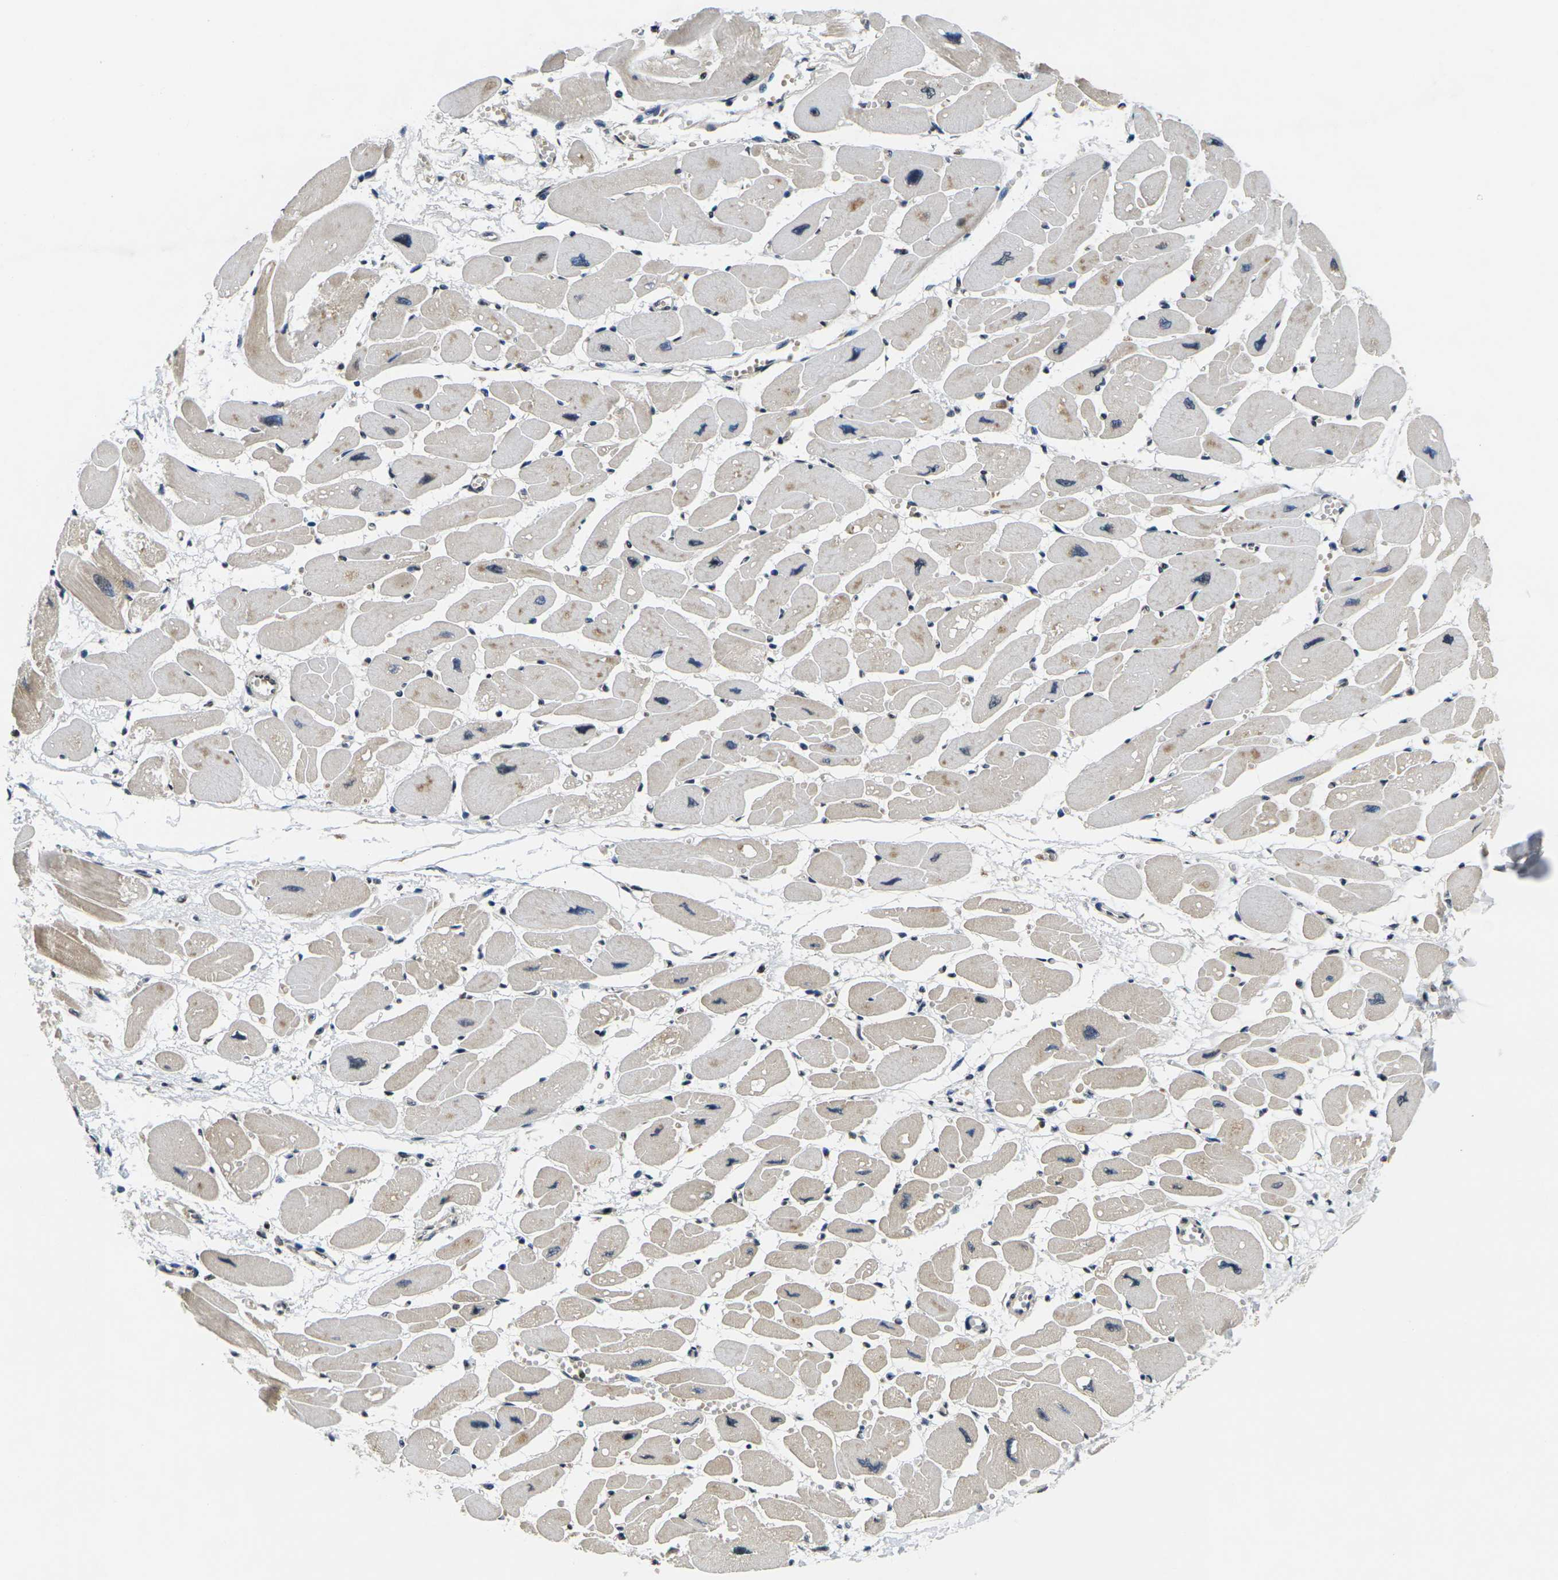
{"staining": {"intensity": "weak", "quantity": "25%-75%", "location": "cytoplasmic/membranous"}, "tissue": "heart muscle", "cell_type": "Cardiomyocytes", "image_type": "normal", "snomed": [{"axis": "morphology", "description": "Normal tissue, NOS"}, {"axis": "topography", "description": "Heart"}], "caption": "Immunohistochemistry (IHC) image of normal heart muscle: heart muscle stained using immunohistochemistry displays low levels of weak protein expression localized specifically in the cytoplasmic/membranous of cardiomyocytes, appearing as a cytoplasmic/membranous brown color.", "gene": "C1QC", "patient": {"sex": "female", "age": 54}}